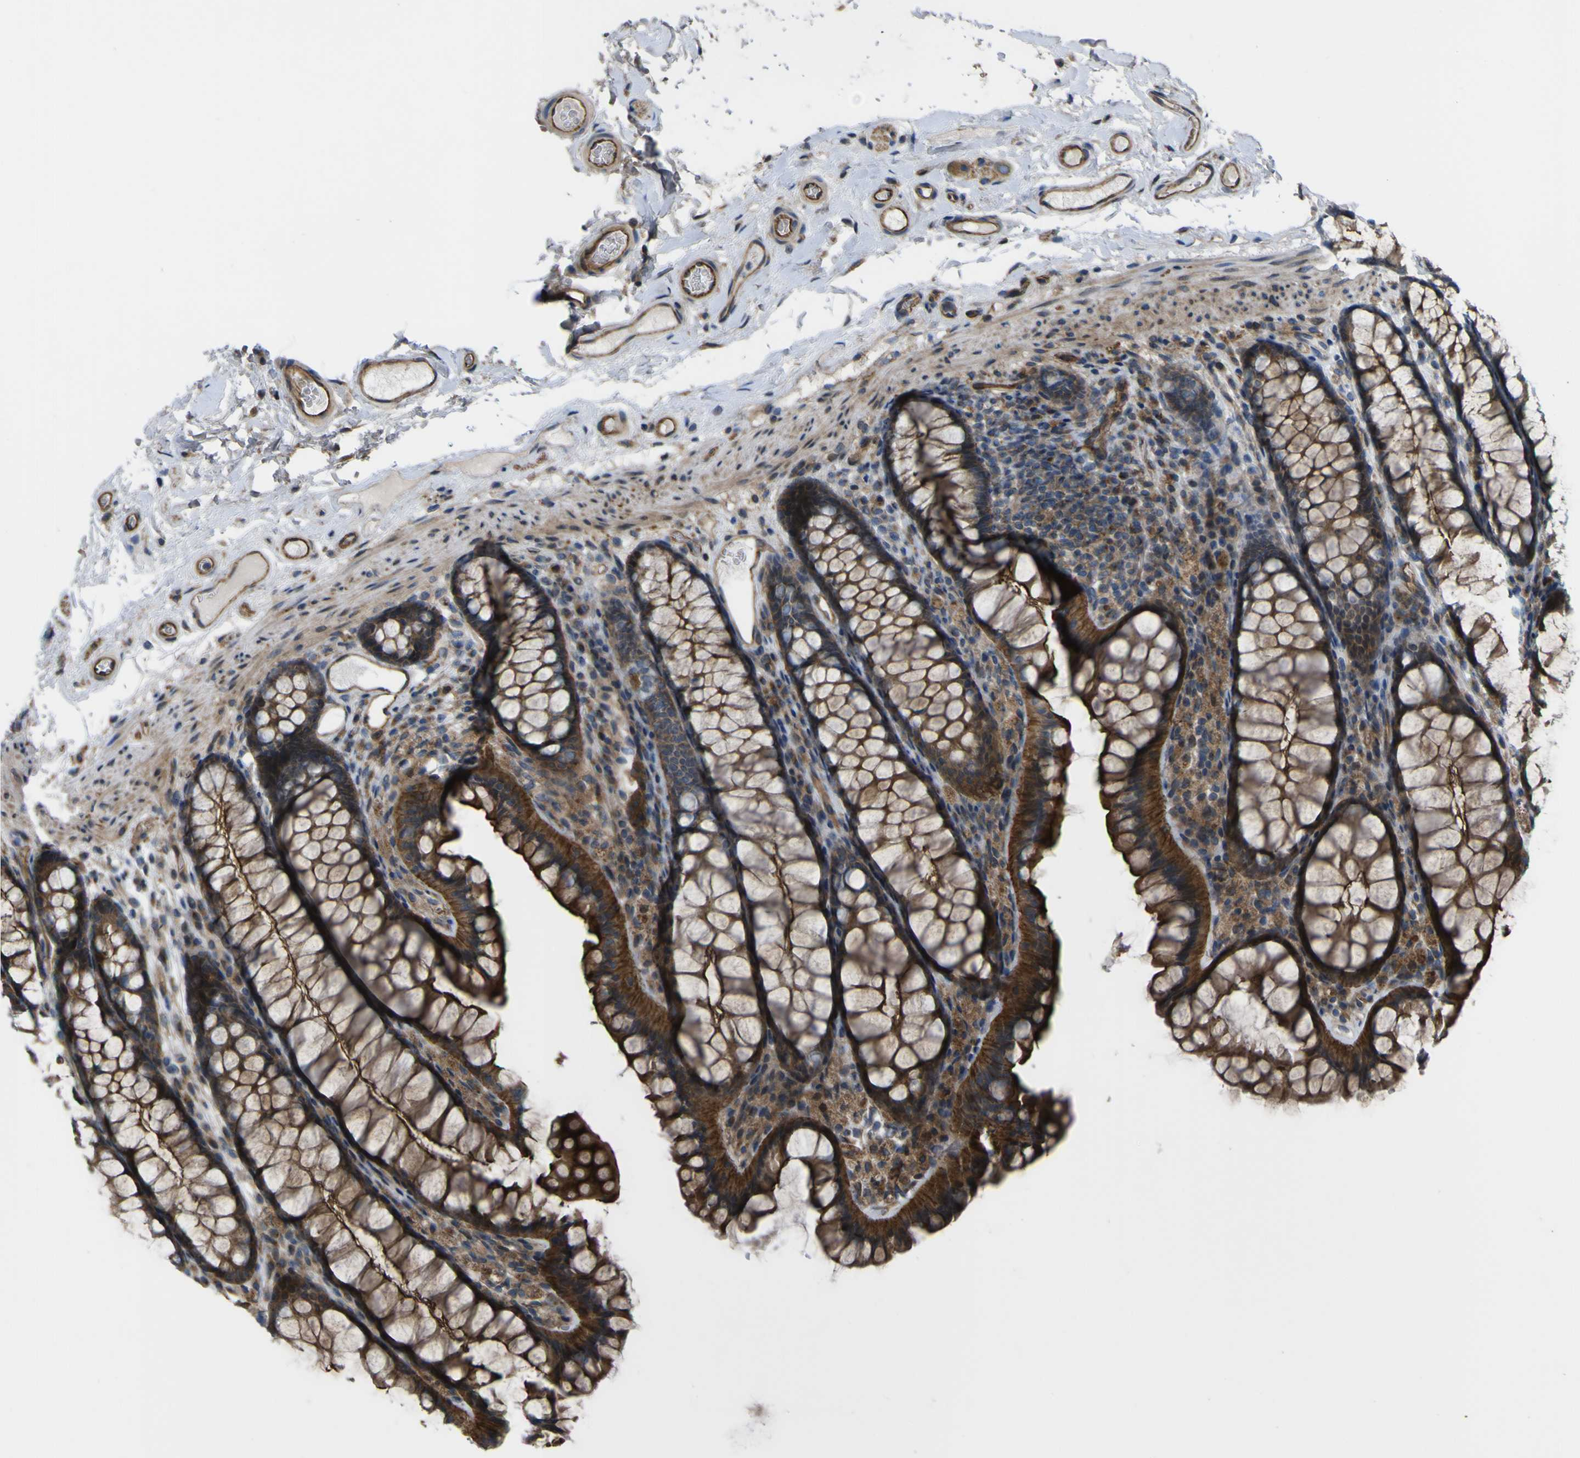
{"staining": {"intensity": "strong", "quantity": ">75%", "location": "cytoplasmic/membranous"}, "tissue": "colon", "cell_type": "Endothelial cells", "image_type": "normal", "snomed": [{"axis": "morphology", "description": "Normal tissue, NOS"}, {"axis": "topography", "description": "Colon"}], "caption": "This photomicrograph demonstrates immunohistochemistry (IHC) staining of unremarkable human colon, with high strong cytoplasmic/membranous expression in approximately >75% of endothelial cells.", "gene": "FBXO30", "patient": {"sex": "female", "age": 55}}